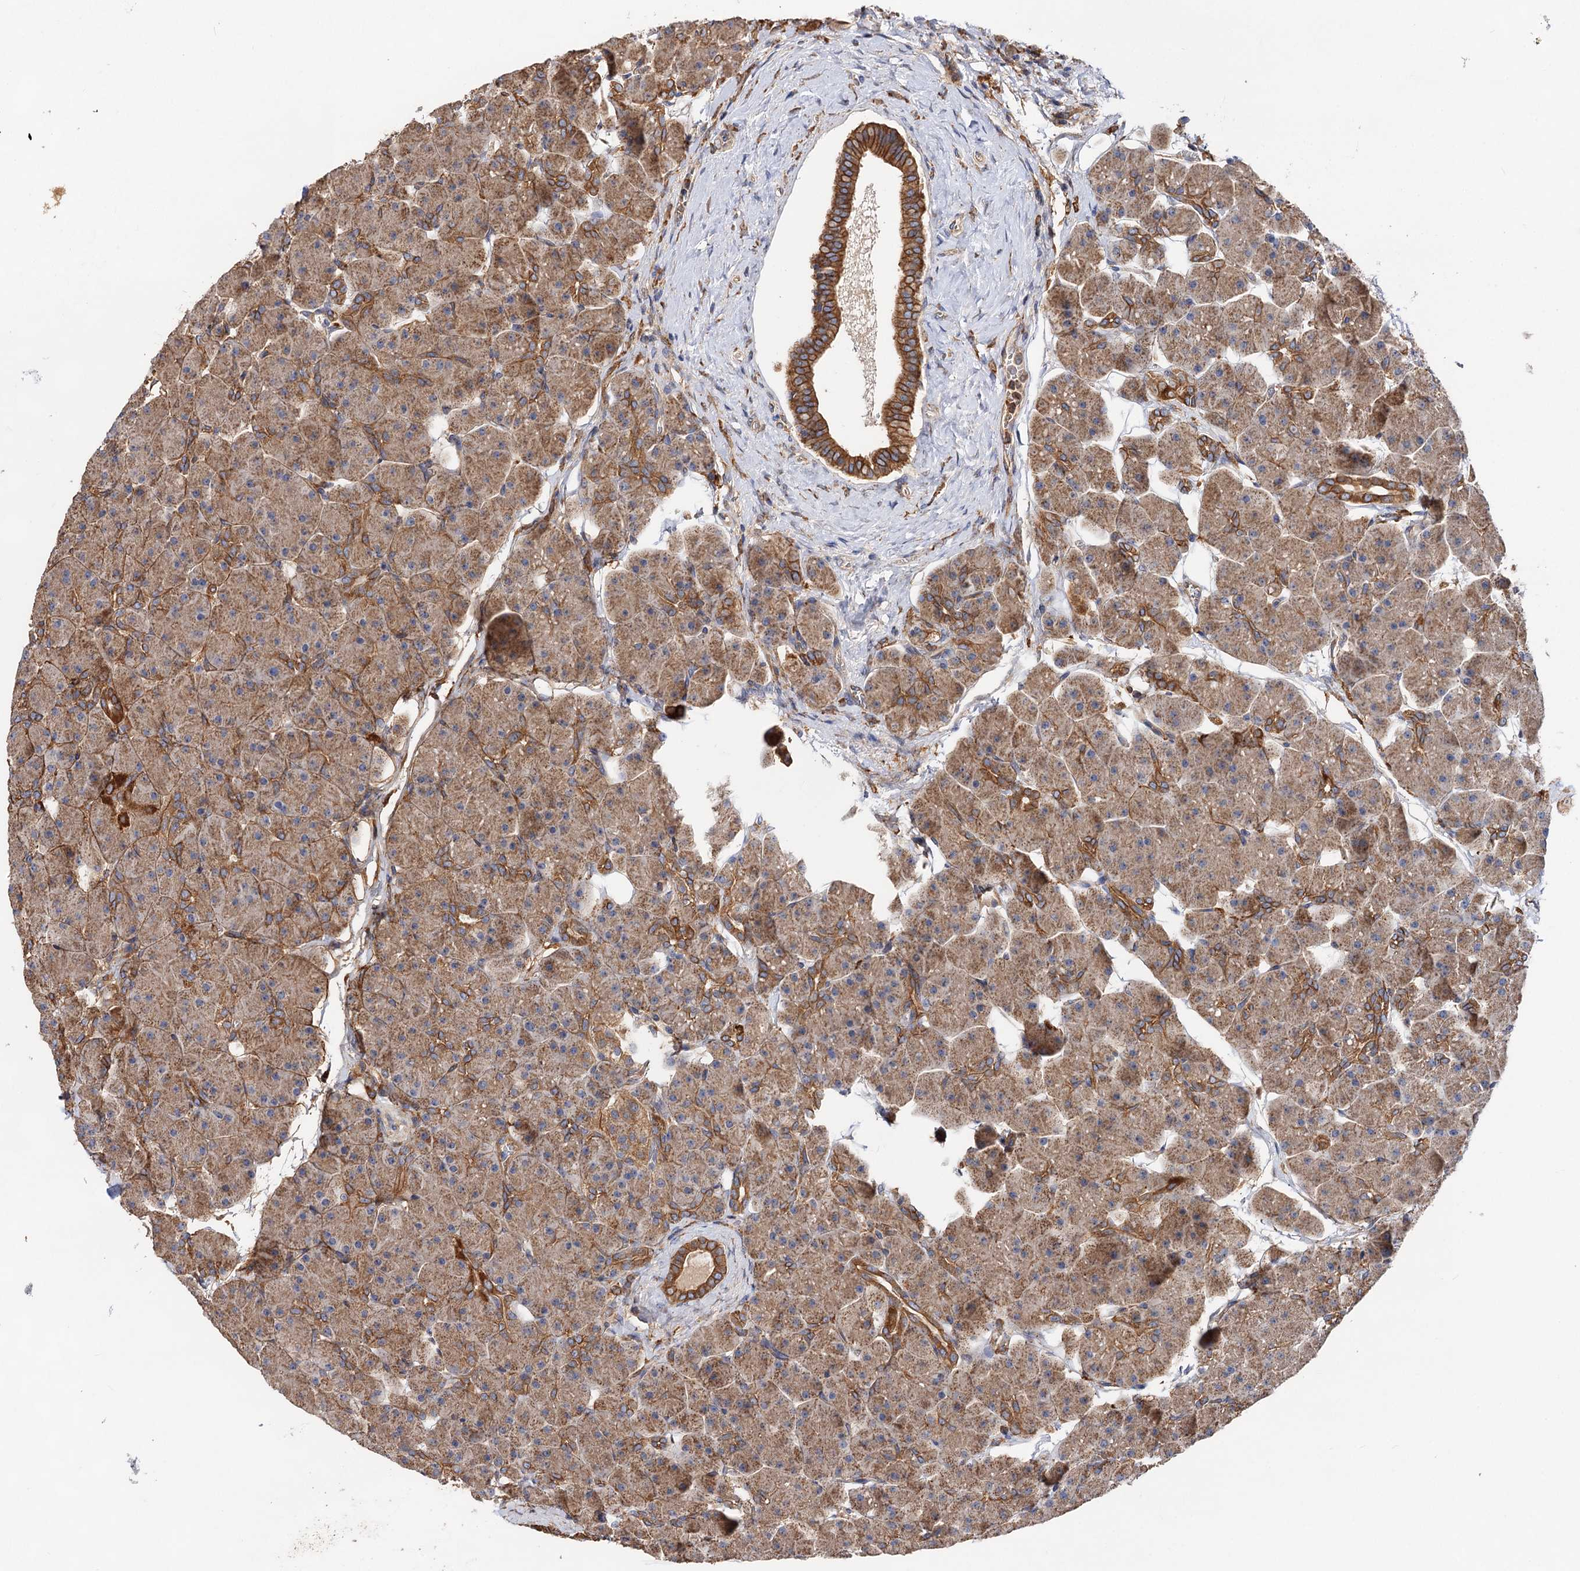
{"staining": {"intensity": "moderate", "quantity": ">75%", "location": "cytoplasmic/membranous"}, "tissue": "pancreas", "cell_type": "Exocrine glandular cells", "image_type": "normal", "snomed": [{"axis": "morphology", "description": "Normal tissue, NOS"}, {"axis": "topography", "description": "Pancreas"}], "caption": "Brown immunohistochemical staining in unremarkable human pancreas demonstrates moderate cytoplasmic/membranous staining in approximately >75% of exocrine glandular cells.", "gene": "CSAD", "patient": {"sex": "male", "age": 66}}